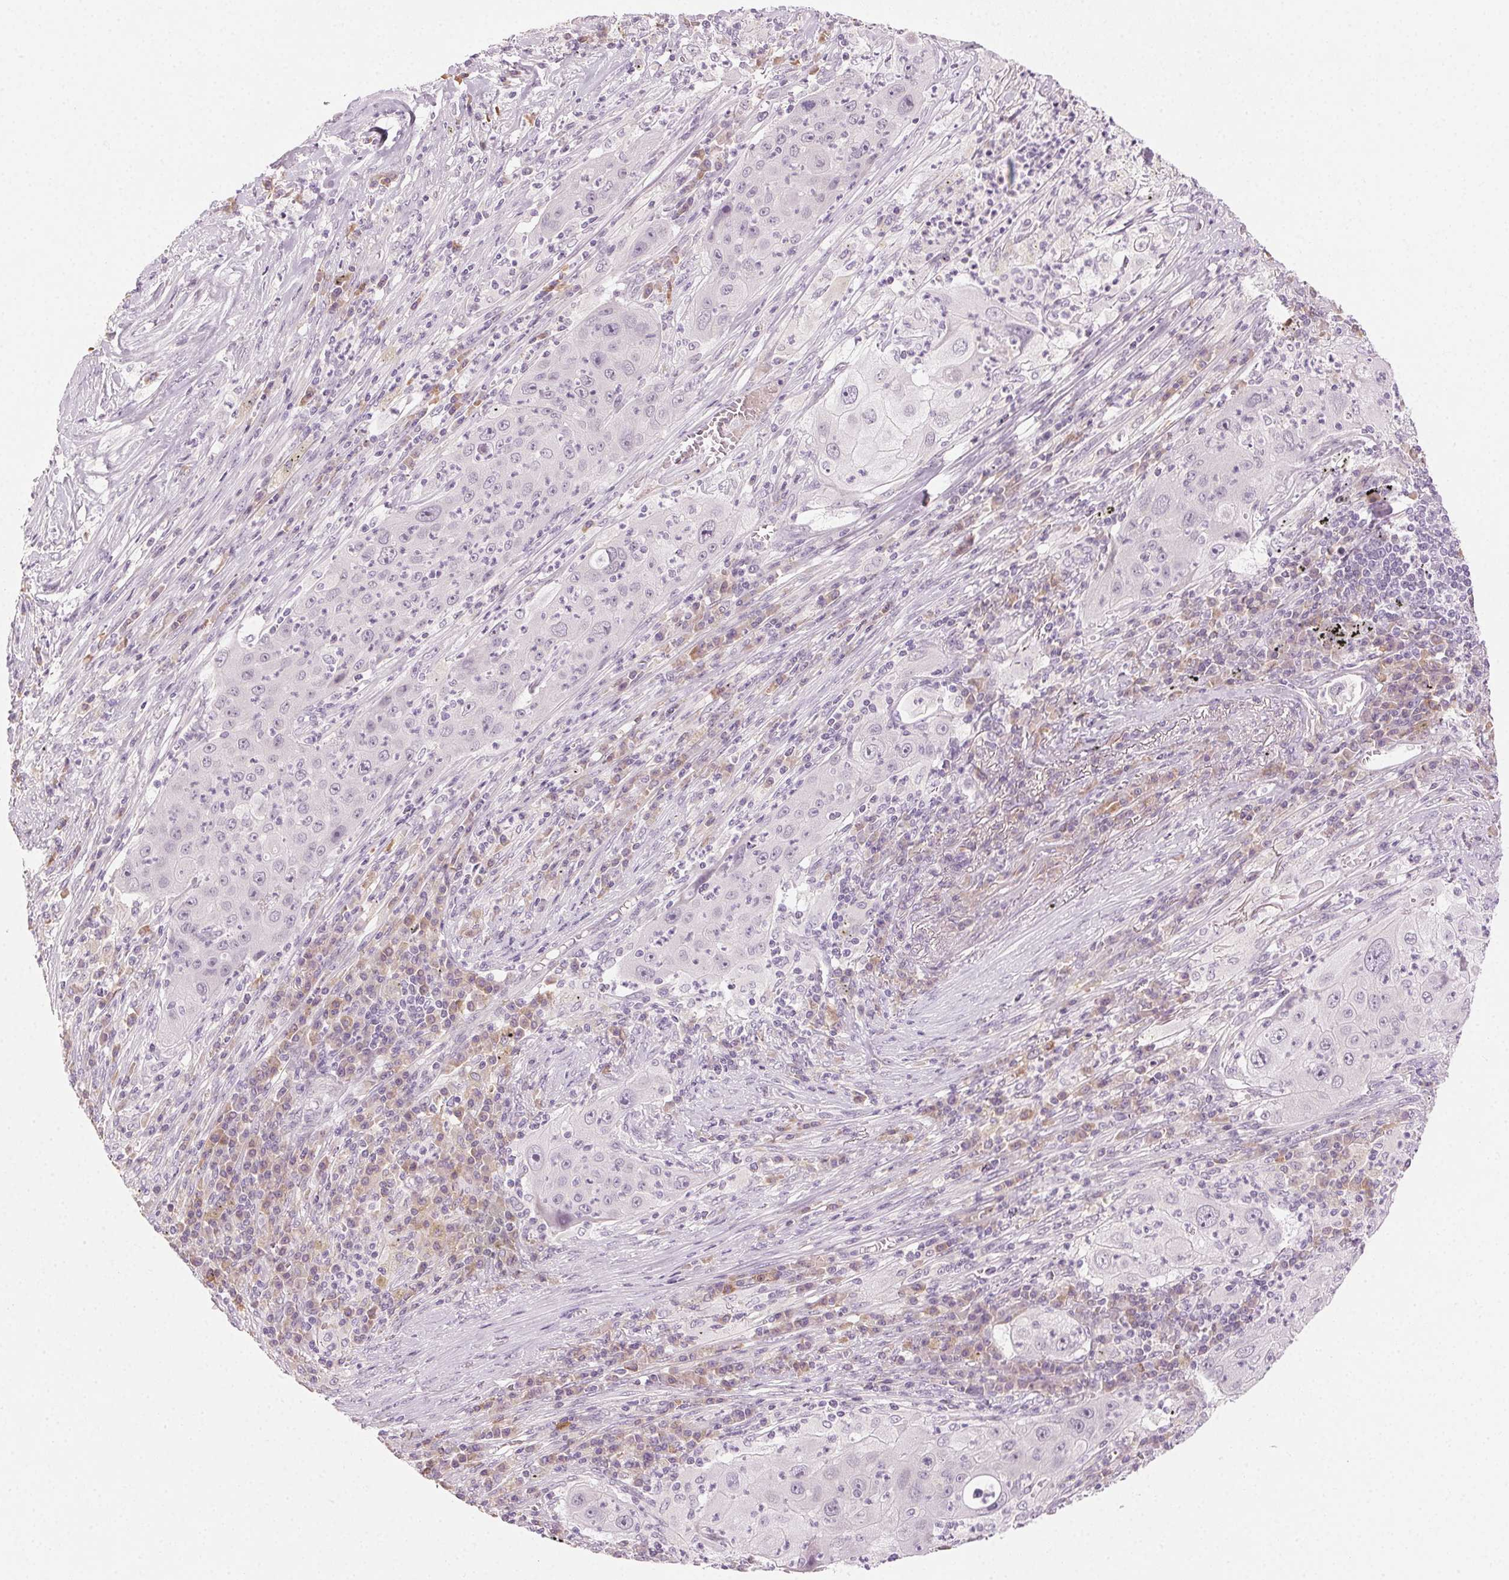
{"staining": {"intensity": "negative", "quantity": "none", "location": "none"}, "tissue": "lung cancer", "cell_type": "Tumor cells", "image_type": "cancer", "snomed": [{"axis": "morphology", "description": "Squamous cell carcinoma, NOS"}, {"axis": "topography", "description": "Lung"}], "caption": "High power microscopy image of an immunohistochemistry image of lung cancer (squamous cell carcinoma), revealing no significant expression in tumor cells.", "gene": "HSF5", "patient": {"sex": "female", "age": 59}}